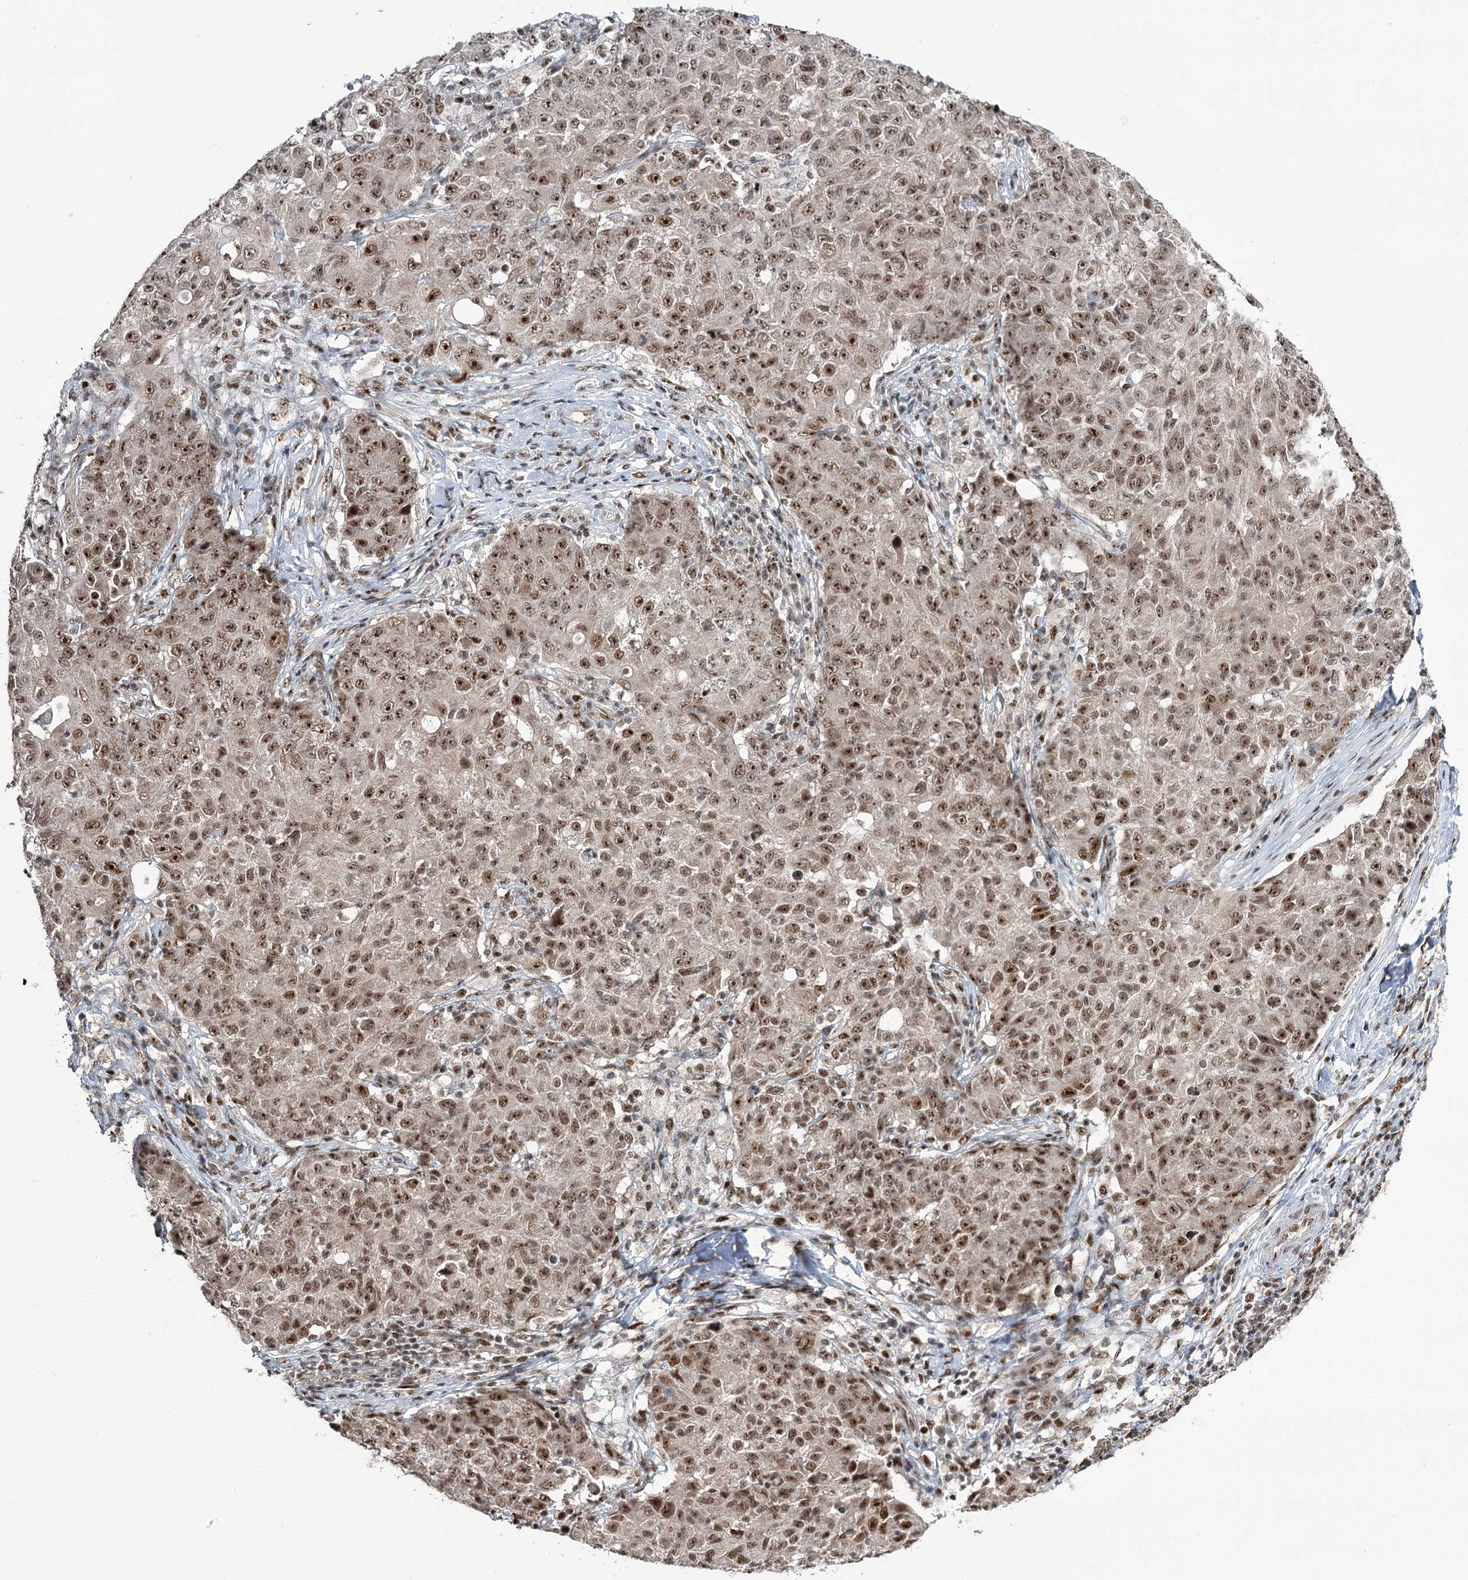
{"staining": {"intensity": "moderate", "quantity": ">75%", "location": "nuclear"}, "tissue": "ovarian cancer", "cell_type": "Tumor cells", "image_type": "cancer", "snomed": [{"axis": "morphology", "description": "Carcinoma, endometroid"}, {"axis": "topography", "description": "Ovary"}], "caption": "Protein expression analysis of endometroid carcinoma (ovarian) exhibits moderate nuclear positivity in about >75% of tumor cells.", "gene": "ERCC3", "patient": {"sex": "female", "age": 42}}